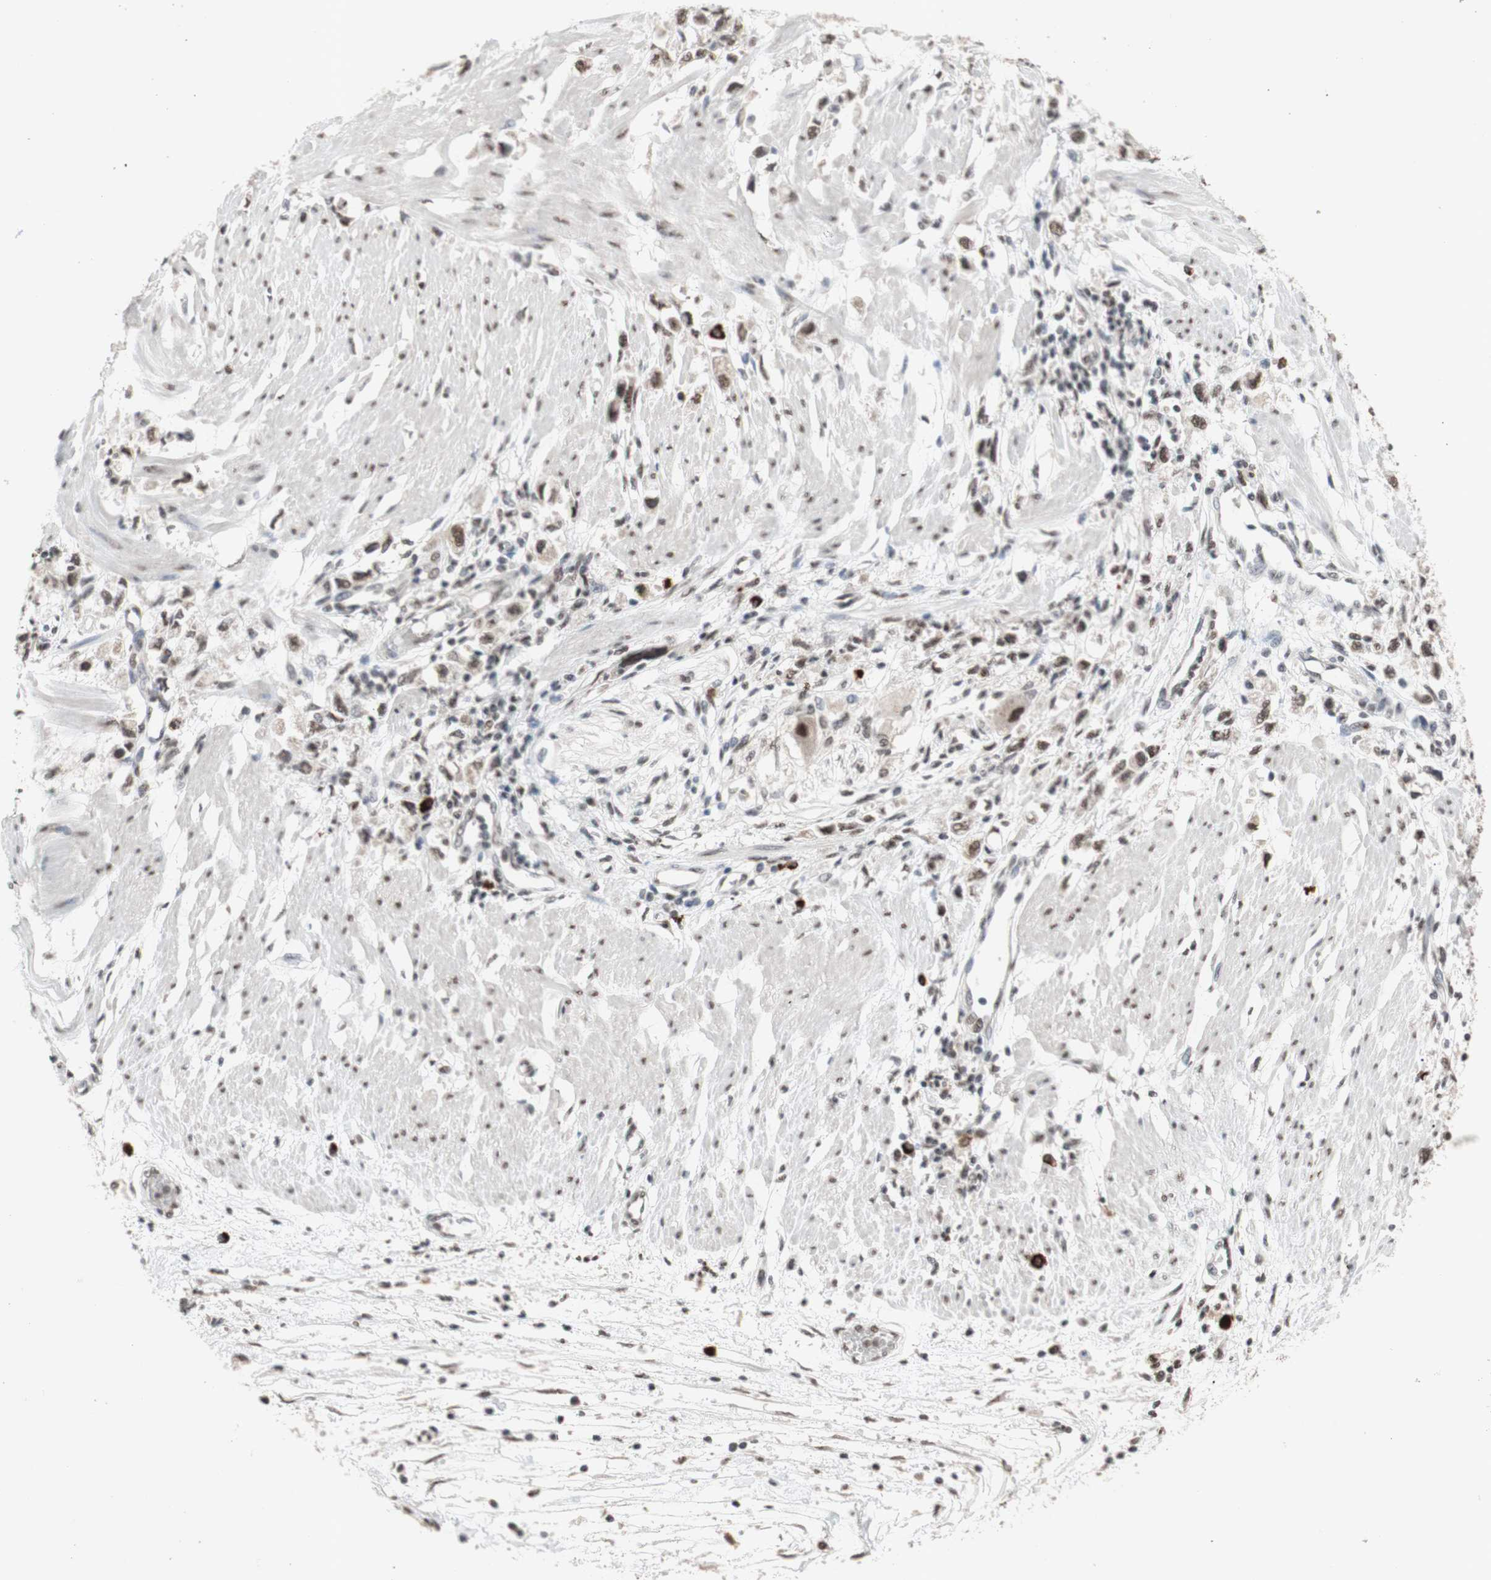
{"staining": {"intensity": "weak", "quantity": ">75%", "location": "nuclear"}, "tissue": "stomach cancer", "cell_type": "Tumor cells", "image_type": "cancer", "snomed": [{"axis": "morphology", "description": "Adenocarcinoma, NOS"}, {"axis": "topography", "description": "Stomach"}], "caption": "Protein expression by immunohistochemistry reveals weak nuclear positivity in about >75% of tumor cells in stomach cancer.", "gene": "SFPQ", "patient": {"sex": "female", "age": 59}}